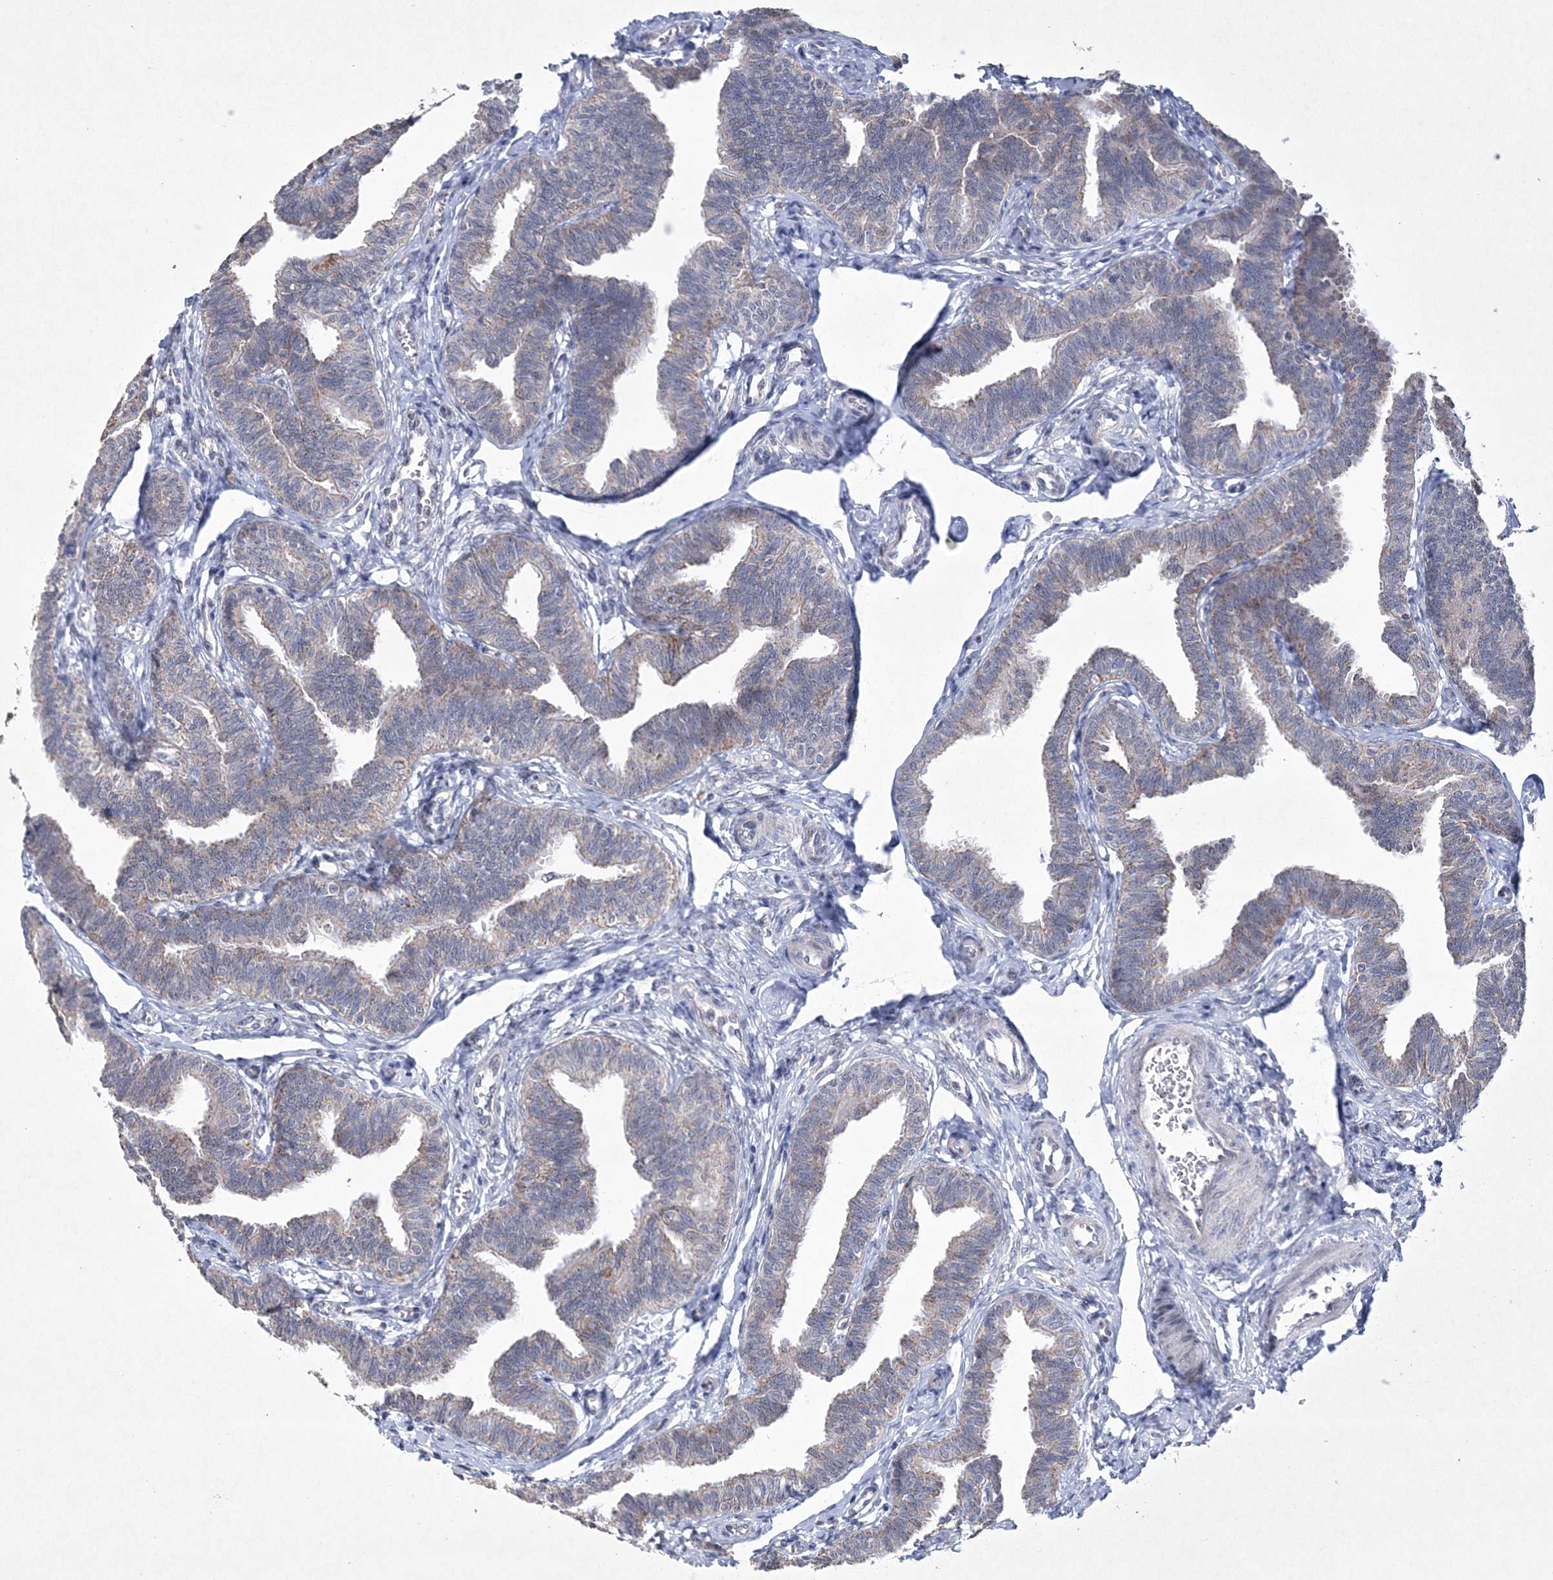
{"staining": {"intensity": "moderate", "quantity": "25%-75%", "location": "cytoplasmic/membranous"}, "tissue": "fallopian tube", "cell_type": "Glandular cells", "image_type": "normal", "snomed": [{"axis": "morphology", "description": "Normal tissue, NOS"}, {"axis": "topography", "description": "Fallopian tube"}, {"axis": "topography", "description": "Ovary"}], "caption": "Immunohistochemical staining of benign human fallopian tube displays medium levels of moderate cytoplasmic/membranous staining in approximately 25%-75% of glandular cells.", "gene": "CES4A", "patient": {"sex": "female", "age": 23}}